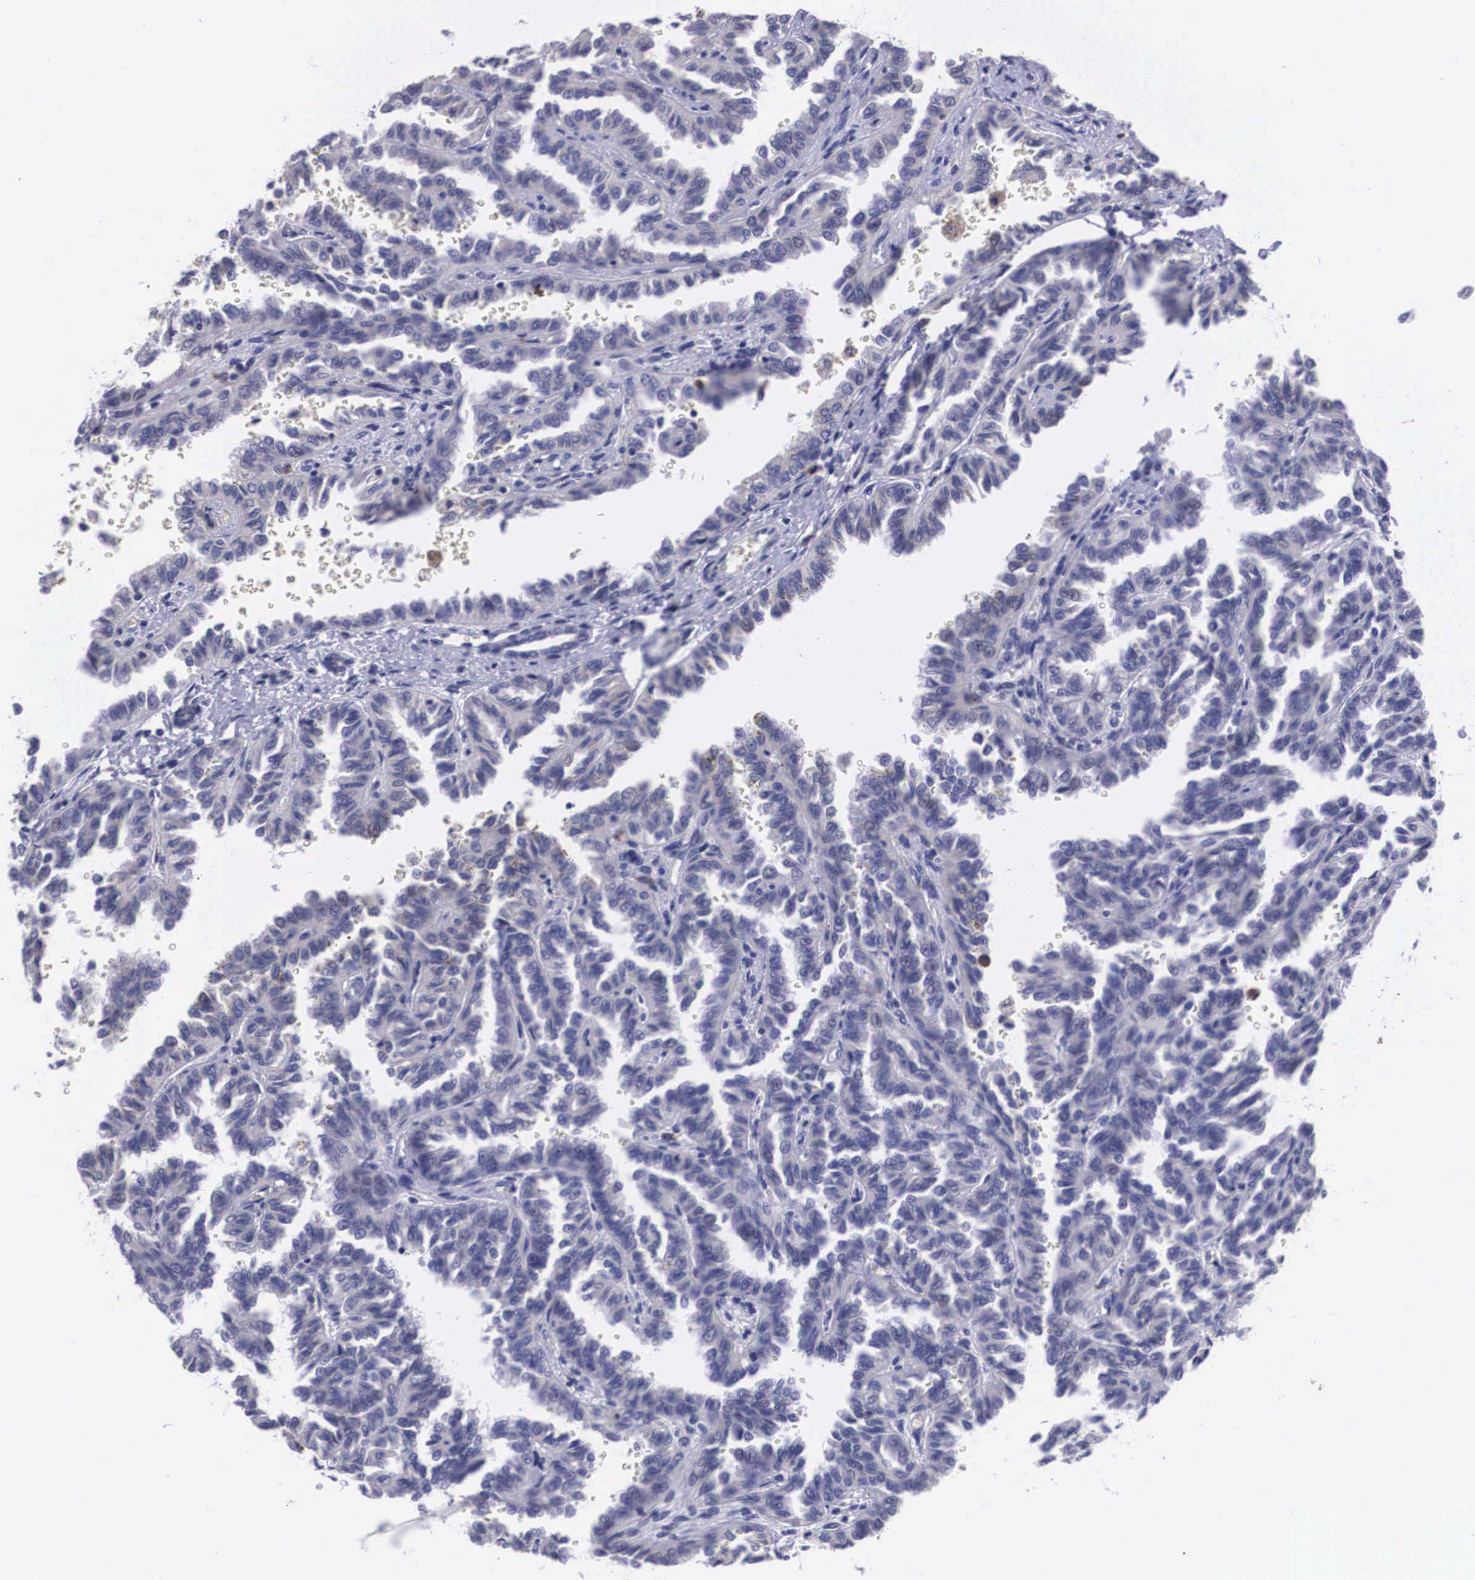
{"staining": {"intensity": "negative", "quantity": "none", "location": "none"}, "tissue": "renal cancer", "cell_type": "Tumor cells", "image_type": "cancer", "snomed": [{"axis": "morphology", "description": "Inflammation, NOS"}, {"axis": "morphology", "description": "Adenocarcinoma, NOS"}, {"axis": "topography", "description": "Kidney"}], "caption": "Immunohistochemistry photomicrograph of neoplastic tissue: renal cancer stained with DAB (3,3'-diaminobenzidine) shows no significant protein expression in tumor cells.", "gene": "CRELD2", "patient": {"sex": "male", "age": 68}}